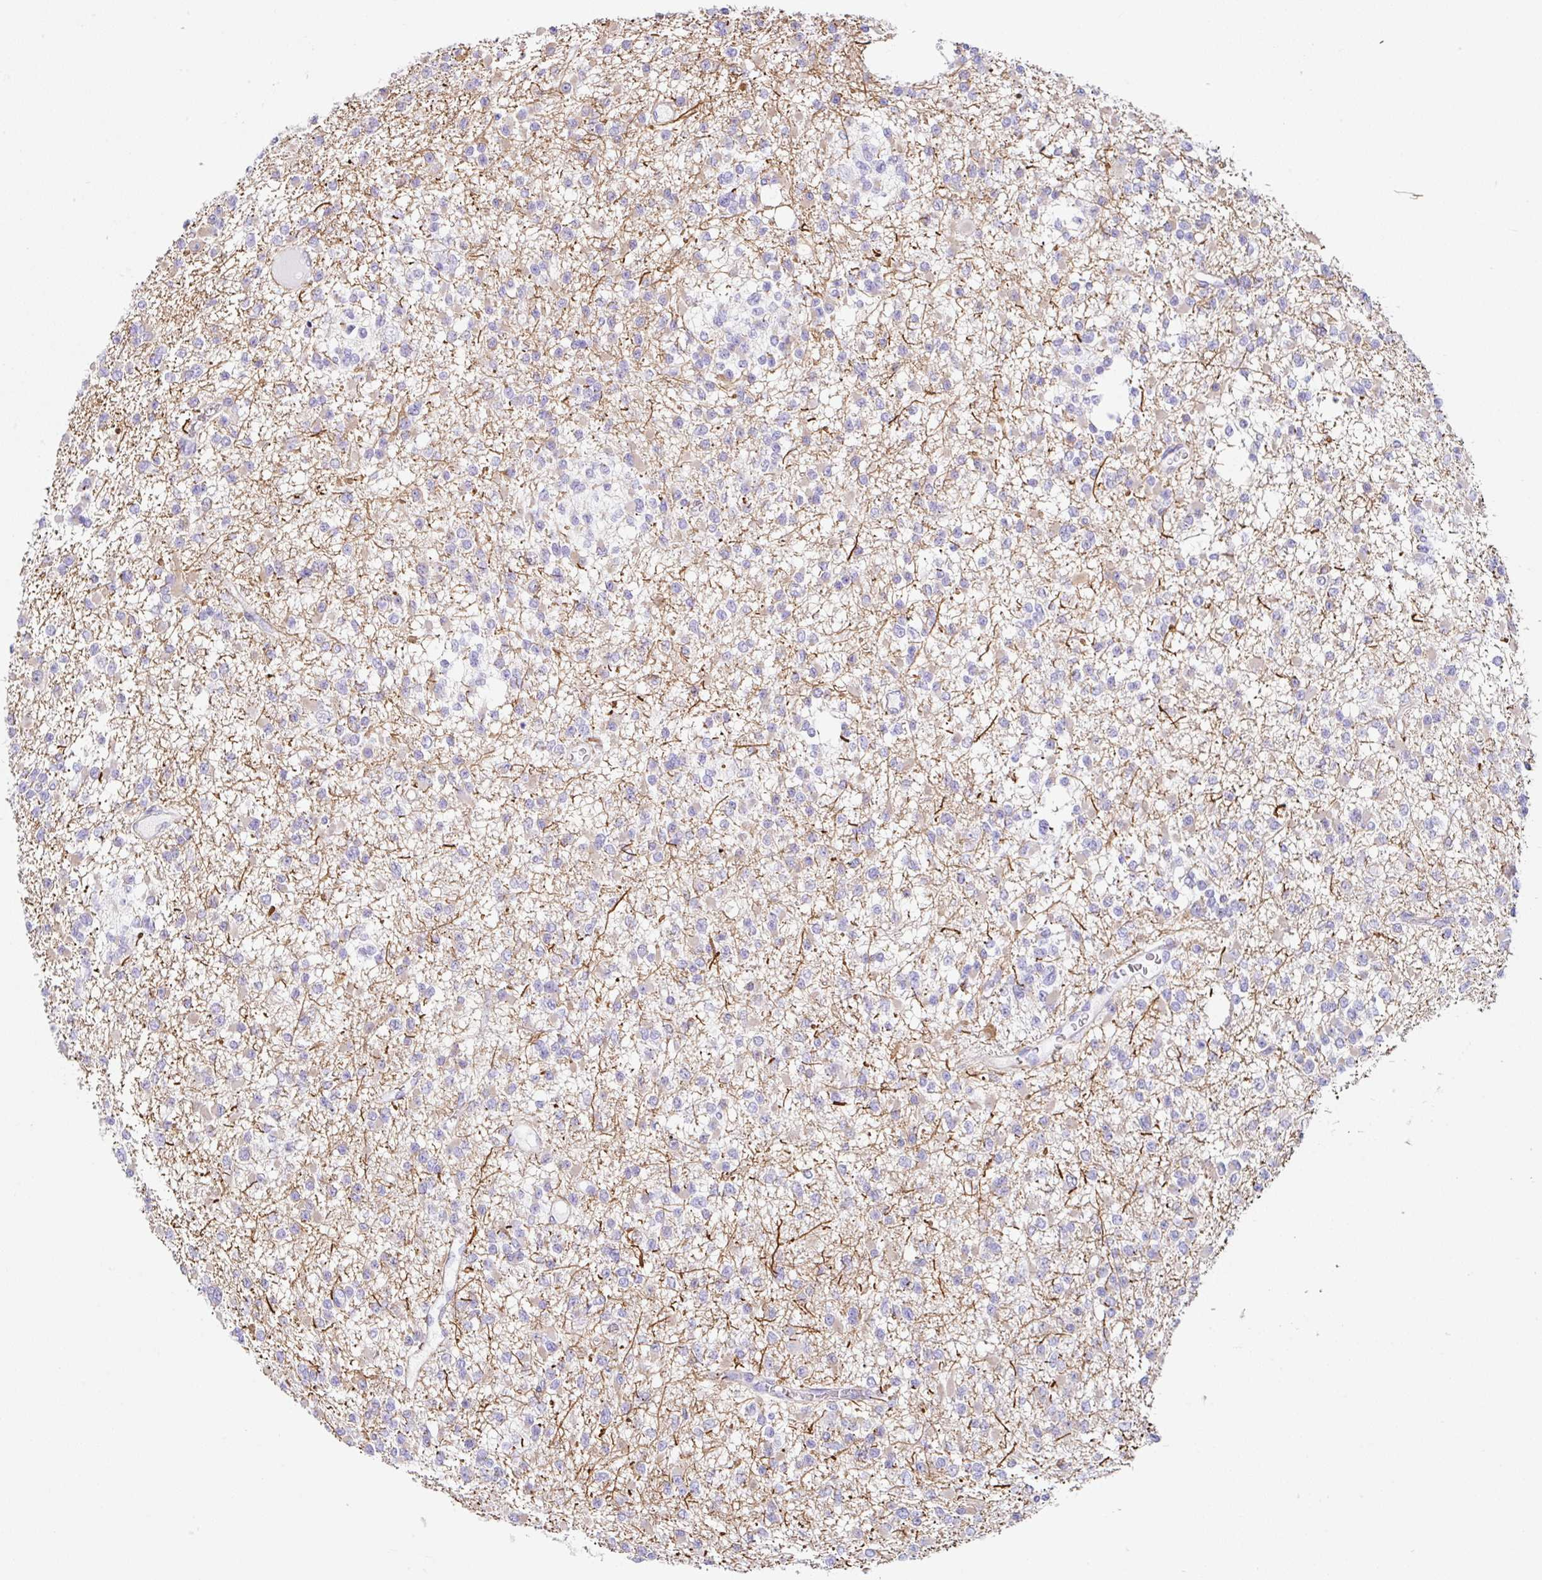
{"staining": {"intensity": "negative", "quantity": "none", "location": "none"}, "tissue": "glioma", "cell_type": "Tumor cells", "image_type": "cancer", "snomed": [{"axis": "morphology", "description": "Glioma, malignant, Low grade"}, {"axis": "topography", "description": "Brain"}], "caption": "Micrograph shows no significant protein positivity in tumor cells of glioma.", "gene": "DKK4", "patient": {"sex": "female", "age": 22}}